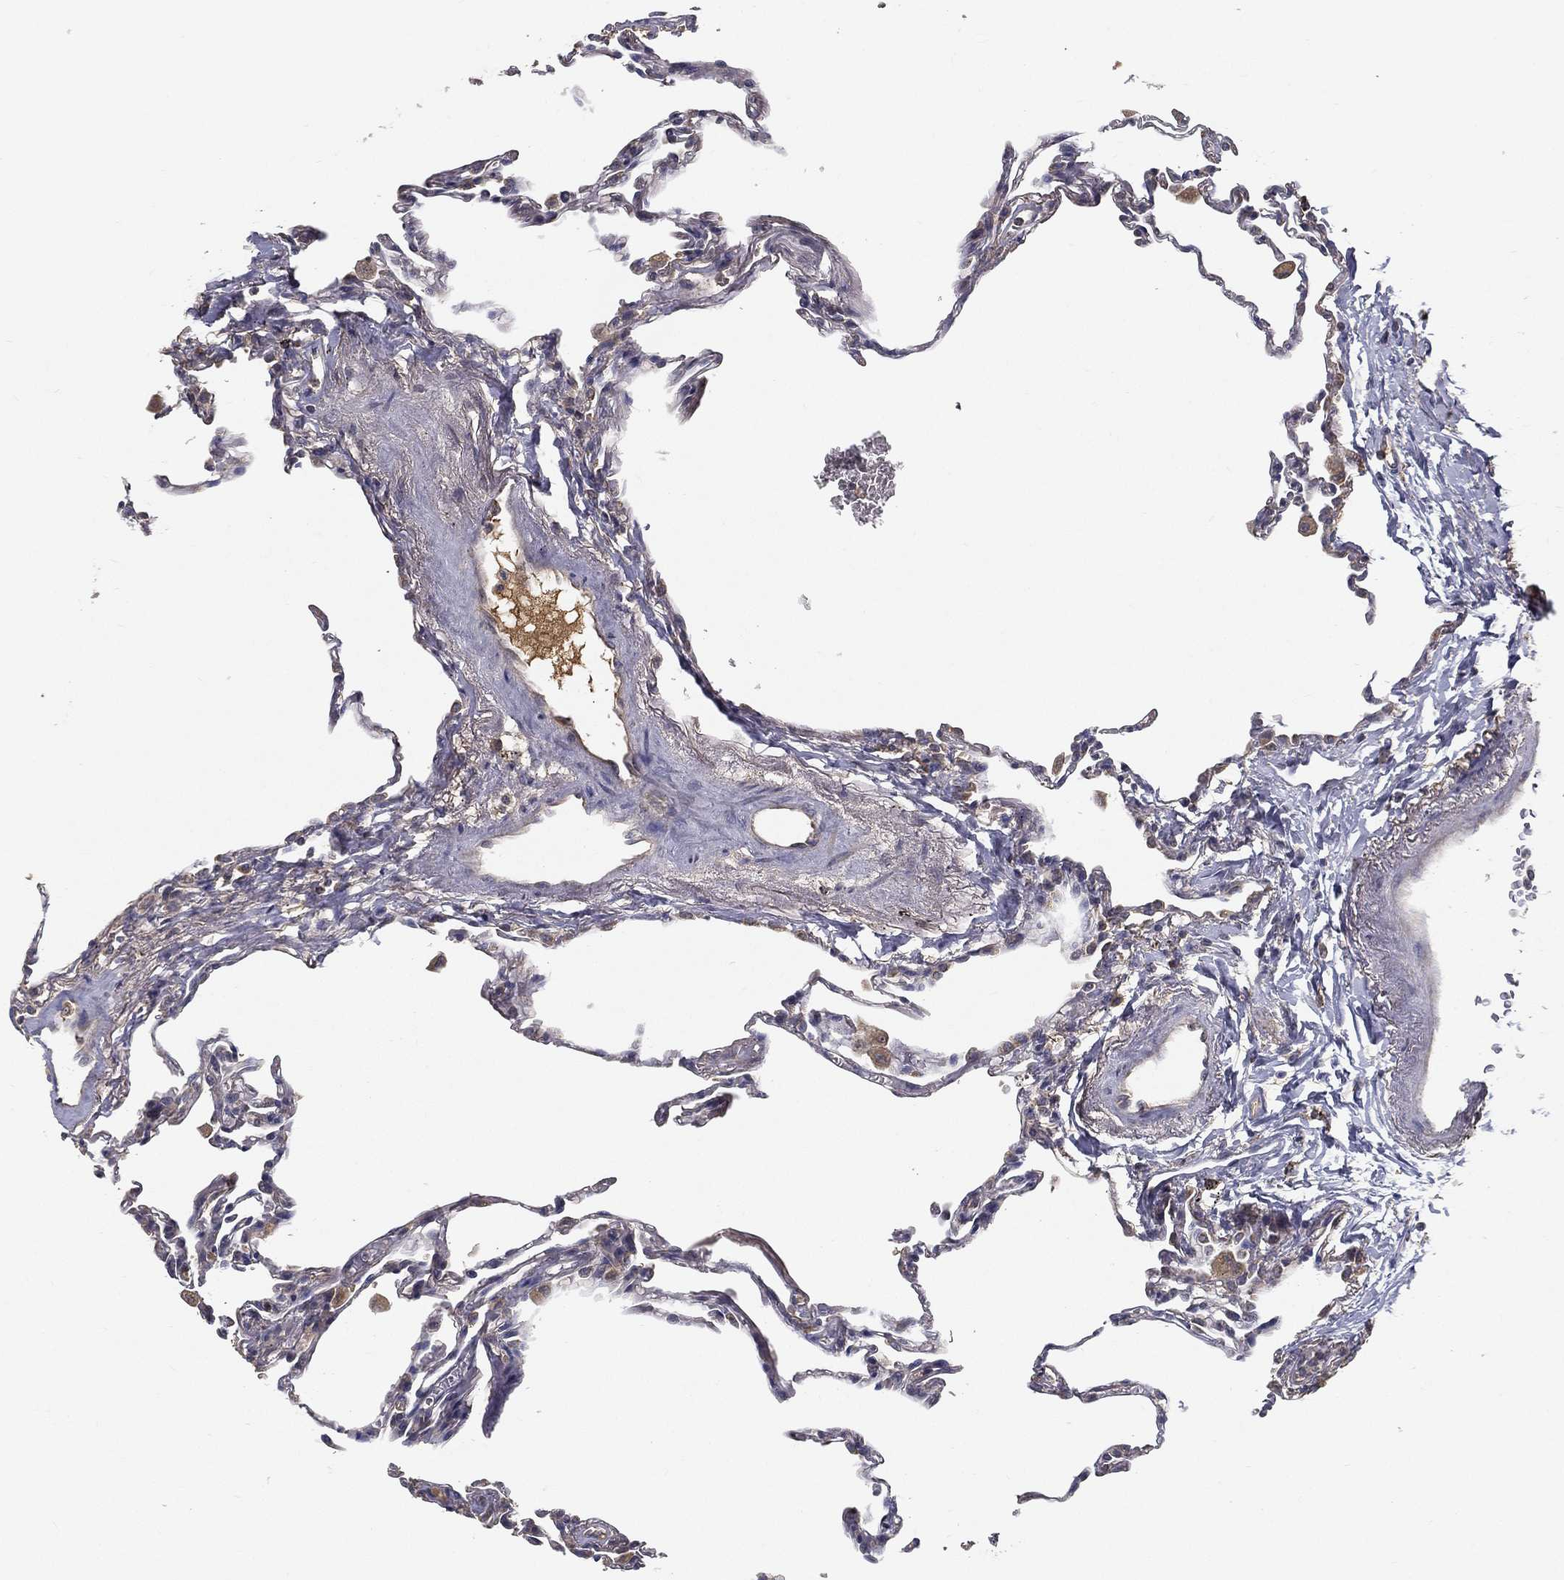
{"staining": {"intensity": "negative", "quantity": "none", "location": "none"}, "tissue": "lung", "cell_type": "Alveolar cells", "image_type": "normal", "snomed": [{"axis": "morphology", "description": "Normal tissue, NOS"}, {"axis": "topography", "description": "Lung"}], "caption": "This is a photomicrograph of immunohistochemistry (IHC) staining of benign lung, which shows no positivity in alveolar cells. Brightfield microscopy of IHC stained with DAB (brown) and hematoxylin (blue), captured at high magnification.", "gene": "MT", "patient": {"sex": "female", "age": 57}}